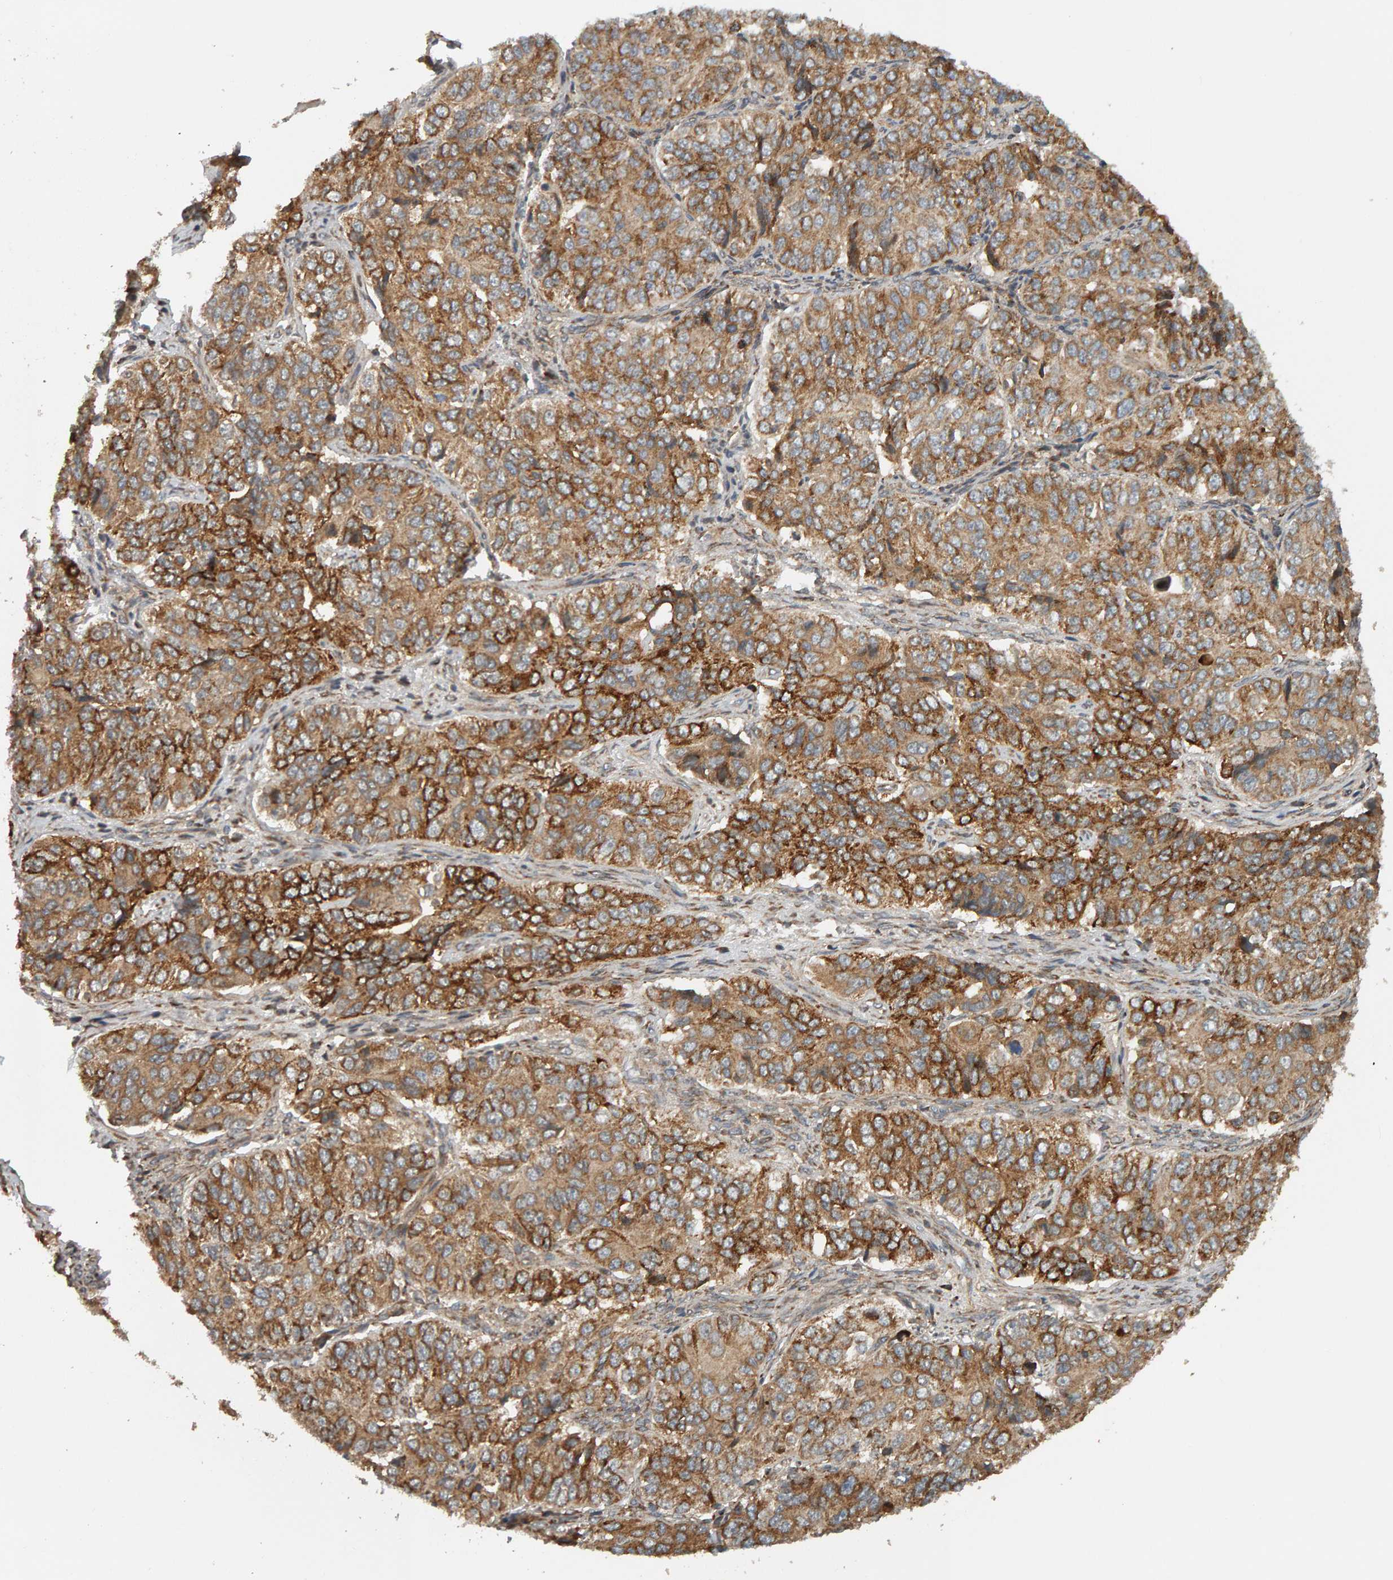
{"staining": {"intensity": "moderate", "quantity": ">75%", "location": "cytoplasmic/membranous"}, "tissue": "ovarian cancer", "cell_type": "Tumor cells", "image_type": "cancer", "snomed": [{"axis": "morphology", "description": "Carcinoma, endometroid"}, {"axis": "topography", "description": "Ovary"}], "caption": "There is medium levels of moderate cytoplasmic/membranous positivity in tumor cells of ovarian cancer (endometroid carcinoma), as demonstrated by immunohistochemical staining (brown color).", "gene": "ZFAND1", "patient": {"sex": "female", "age": 51}}